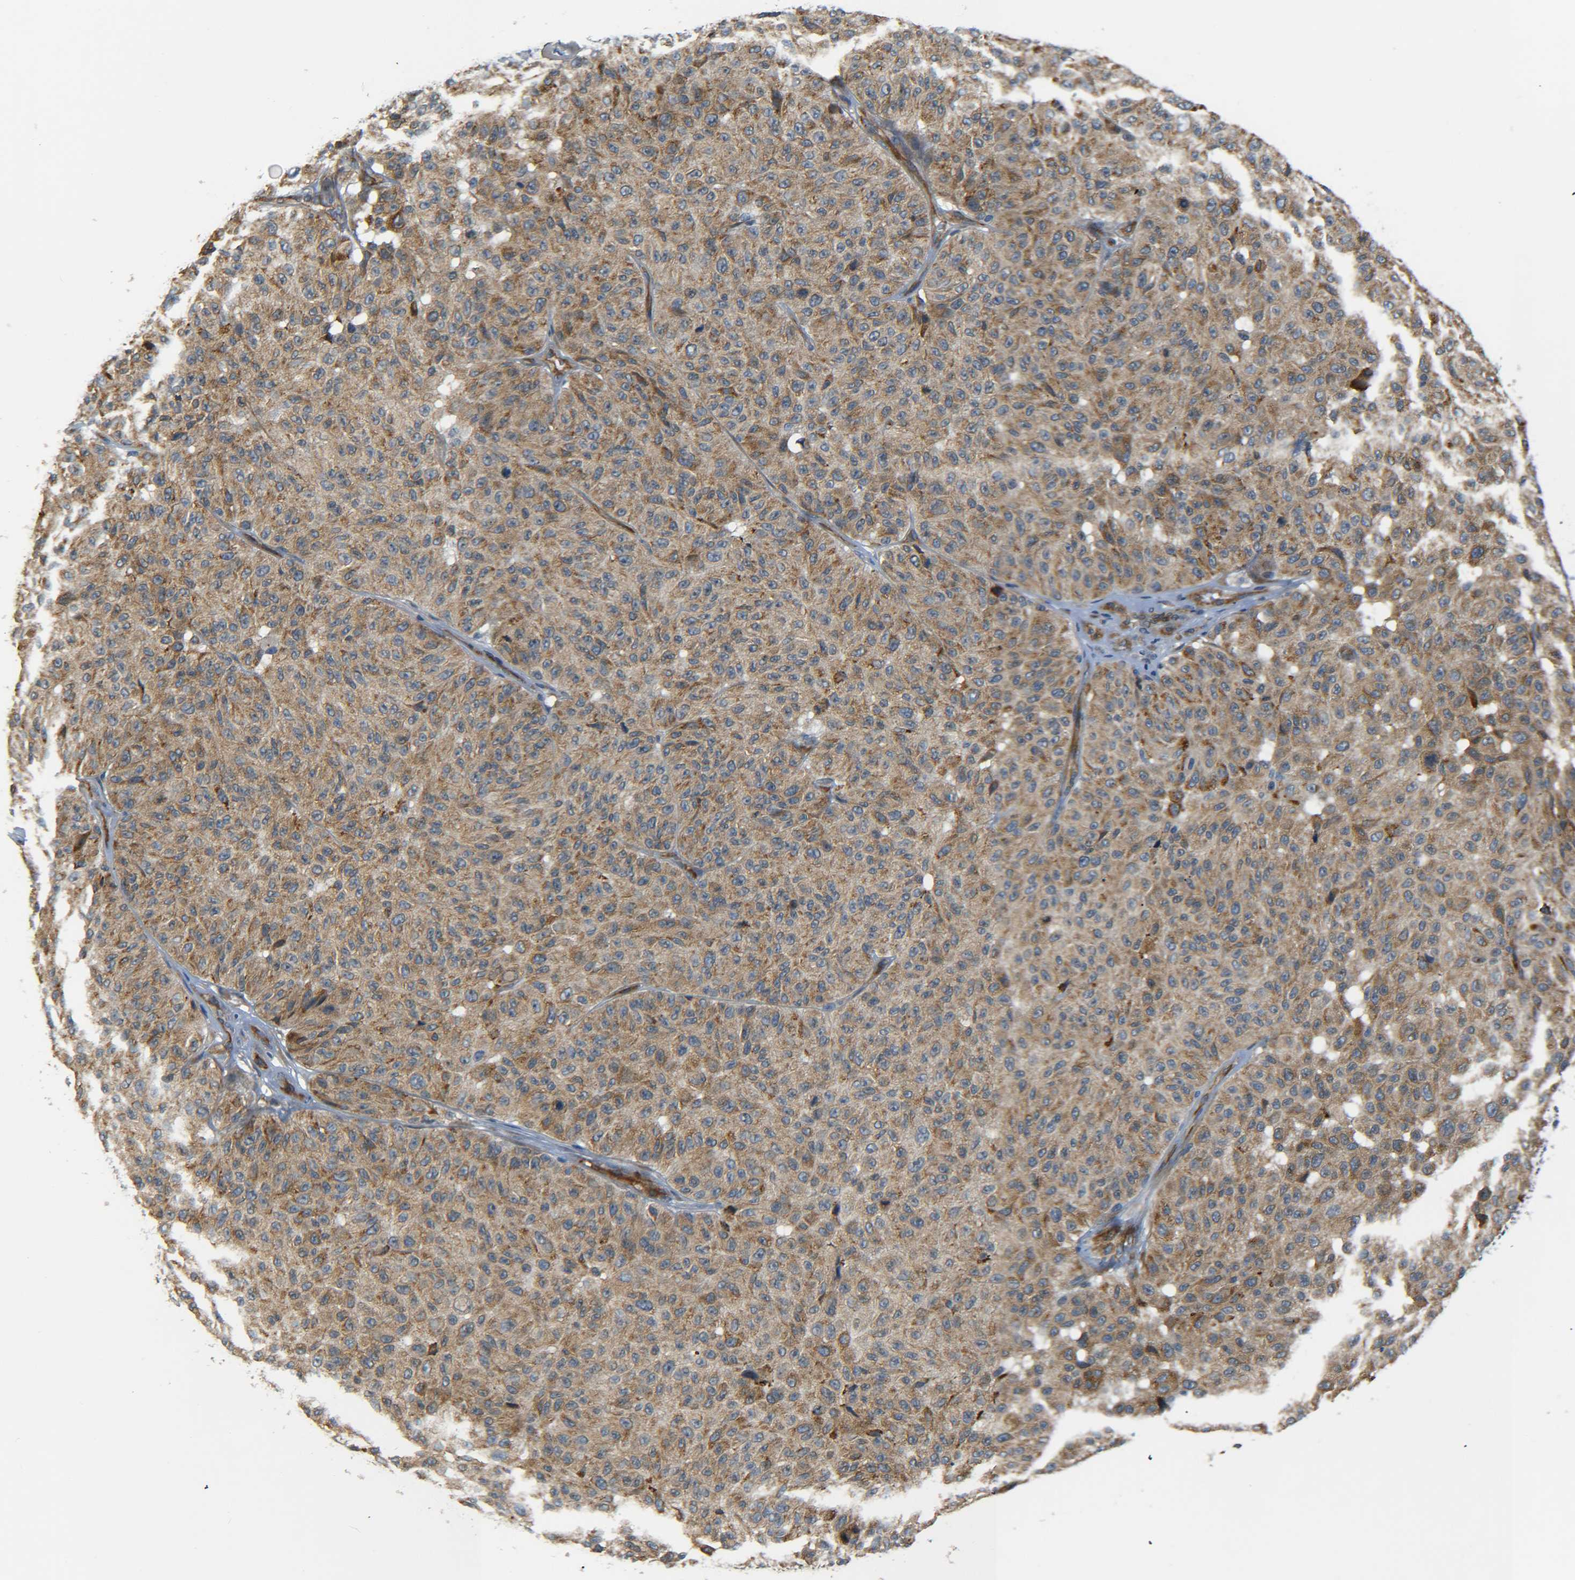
{"staining": {"intensity": "moderate", "quantity": ">75%", "location": "cytoplasmic/membranous"}, "tissue": "melanoma", "cell_type": "Tumor cells", "image_type": "cancer", "snomed": [{"axis": "morphology", "description": "Malignant melanoma, NOS"}, {"axis": "topography", "description": "Skin"}], "caption": "DAB (3,3'-diaminobenzidine) immunohistochemical staining of human melanoma demonstrates moderate cytoplasmic/membranous protein positivity in about >75% of tumor cells. (Brightfield microscopy of DAB IHC at high magnification).", "gene": "MEIS1", "patient": {"sex": "female", "age": 46}}